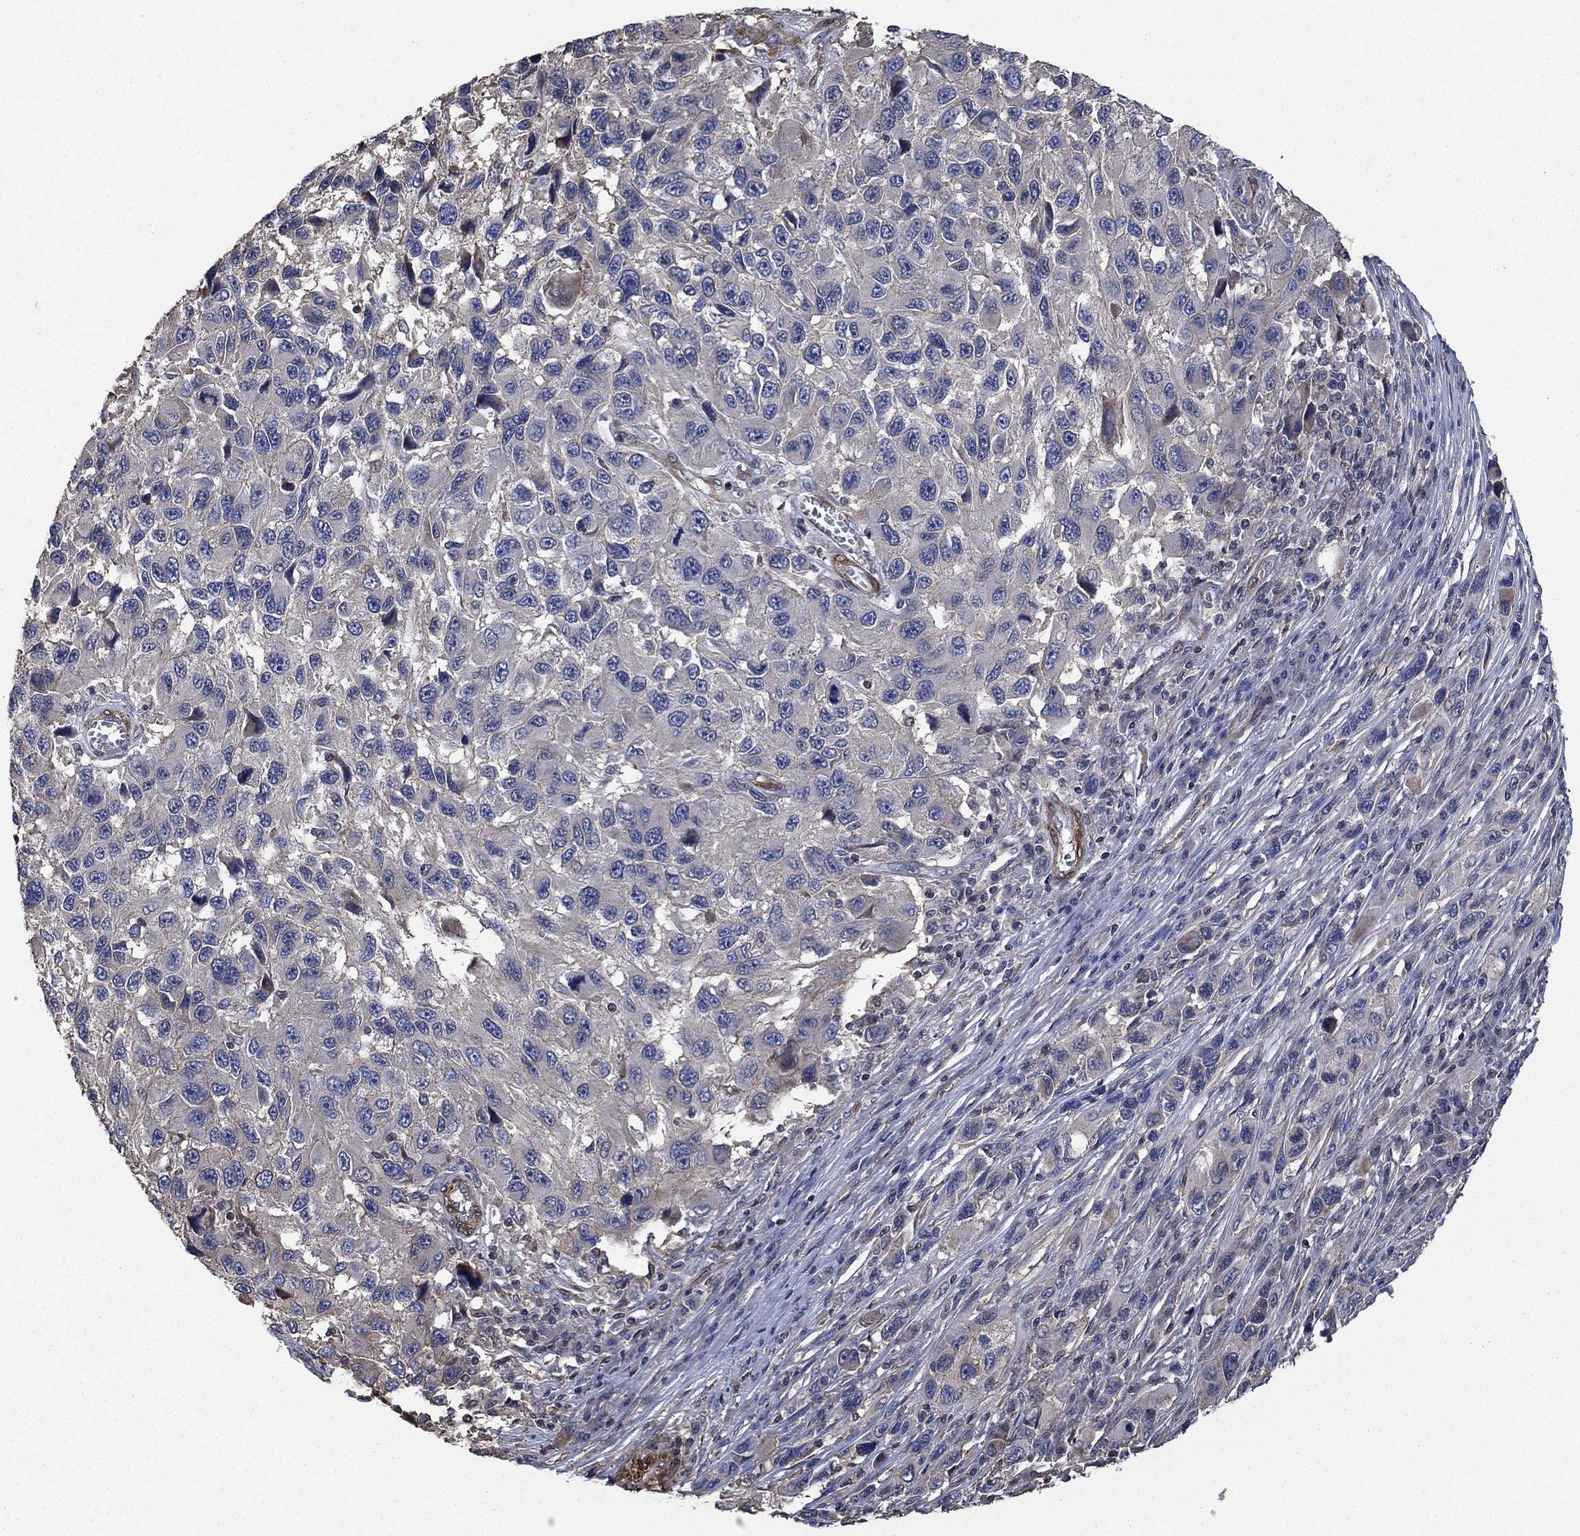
{"staining": {"intensity": "negative", "quantity": "none", "location": "none"}, "tissue": "melanoma", "cell_type": "Tumor cells", "image_type": "cancer", "snomed": [{"axis": "morphology", "description": "Malignant melanoma, NOS"}, {"axis": "topography", "description": "Skin"}], "caption": "This is a histopathology image of immunohistochemistry (IHC) staining of melanoma, which shows no expression in tumor cells.", "gene": "PDE3A", "patient": {"sex": "male", "age": 53}}